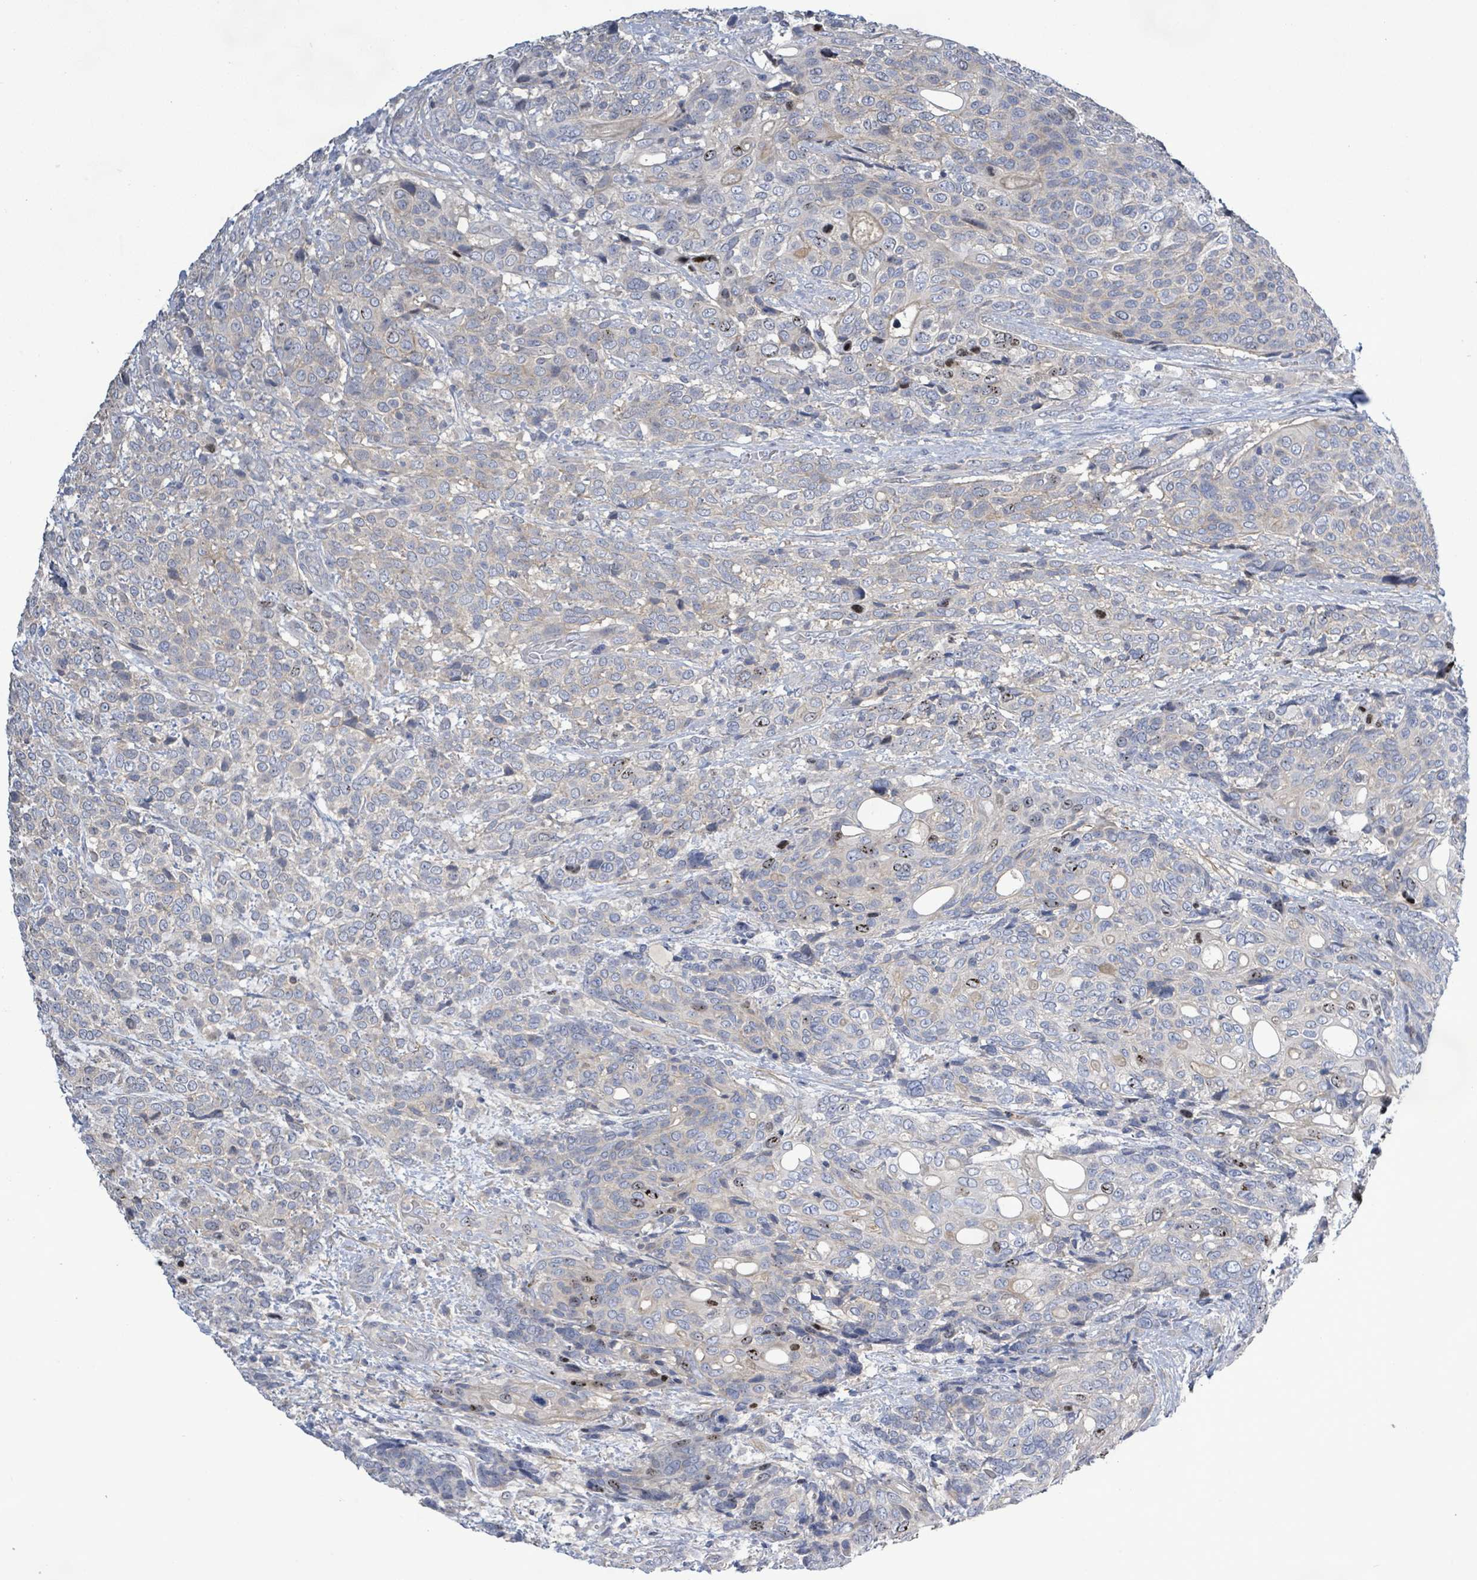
{"staining": {"intensity": "weak", "quantity": "<25%", "location": "nuclear"}, "tissue": "urothelial cancer", "cell_type": "Tumor cells", "image_type": "cancer", "snomed": [{"axis": "morphology", "description": "Urothelial carcinoma, High grade"}, {"axis": "topography", "description": "Urinary bladder"}], "caption": "A histopathology image of human urothelial carcinoma (high-grade) is negative for staining in tumor cells. The staining was performed using DAB to visualize the protein expression in brown, while the nuclei were stained in blue with hematoxylin (Magnification: 20x).", "gene": "KRAS", "patient": {"sex": "female", "age": 70}}